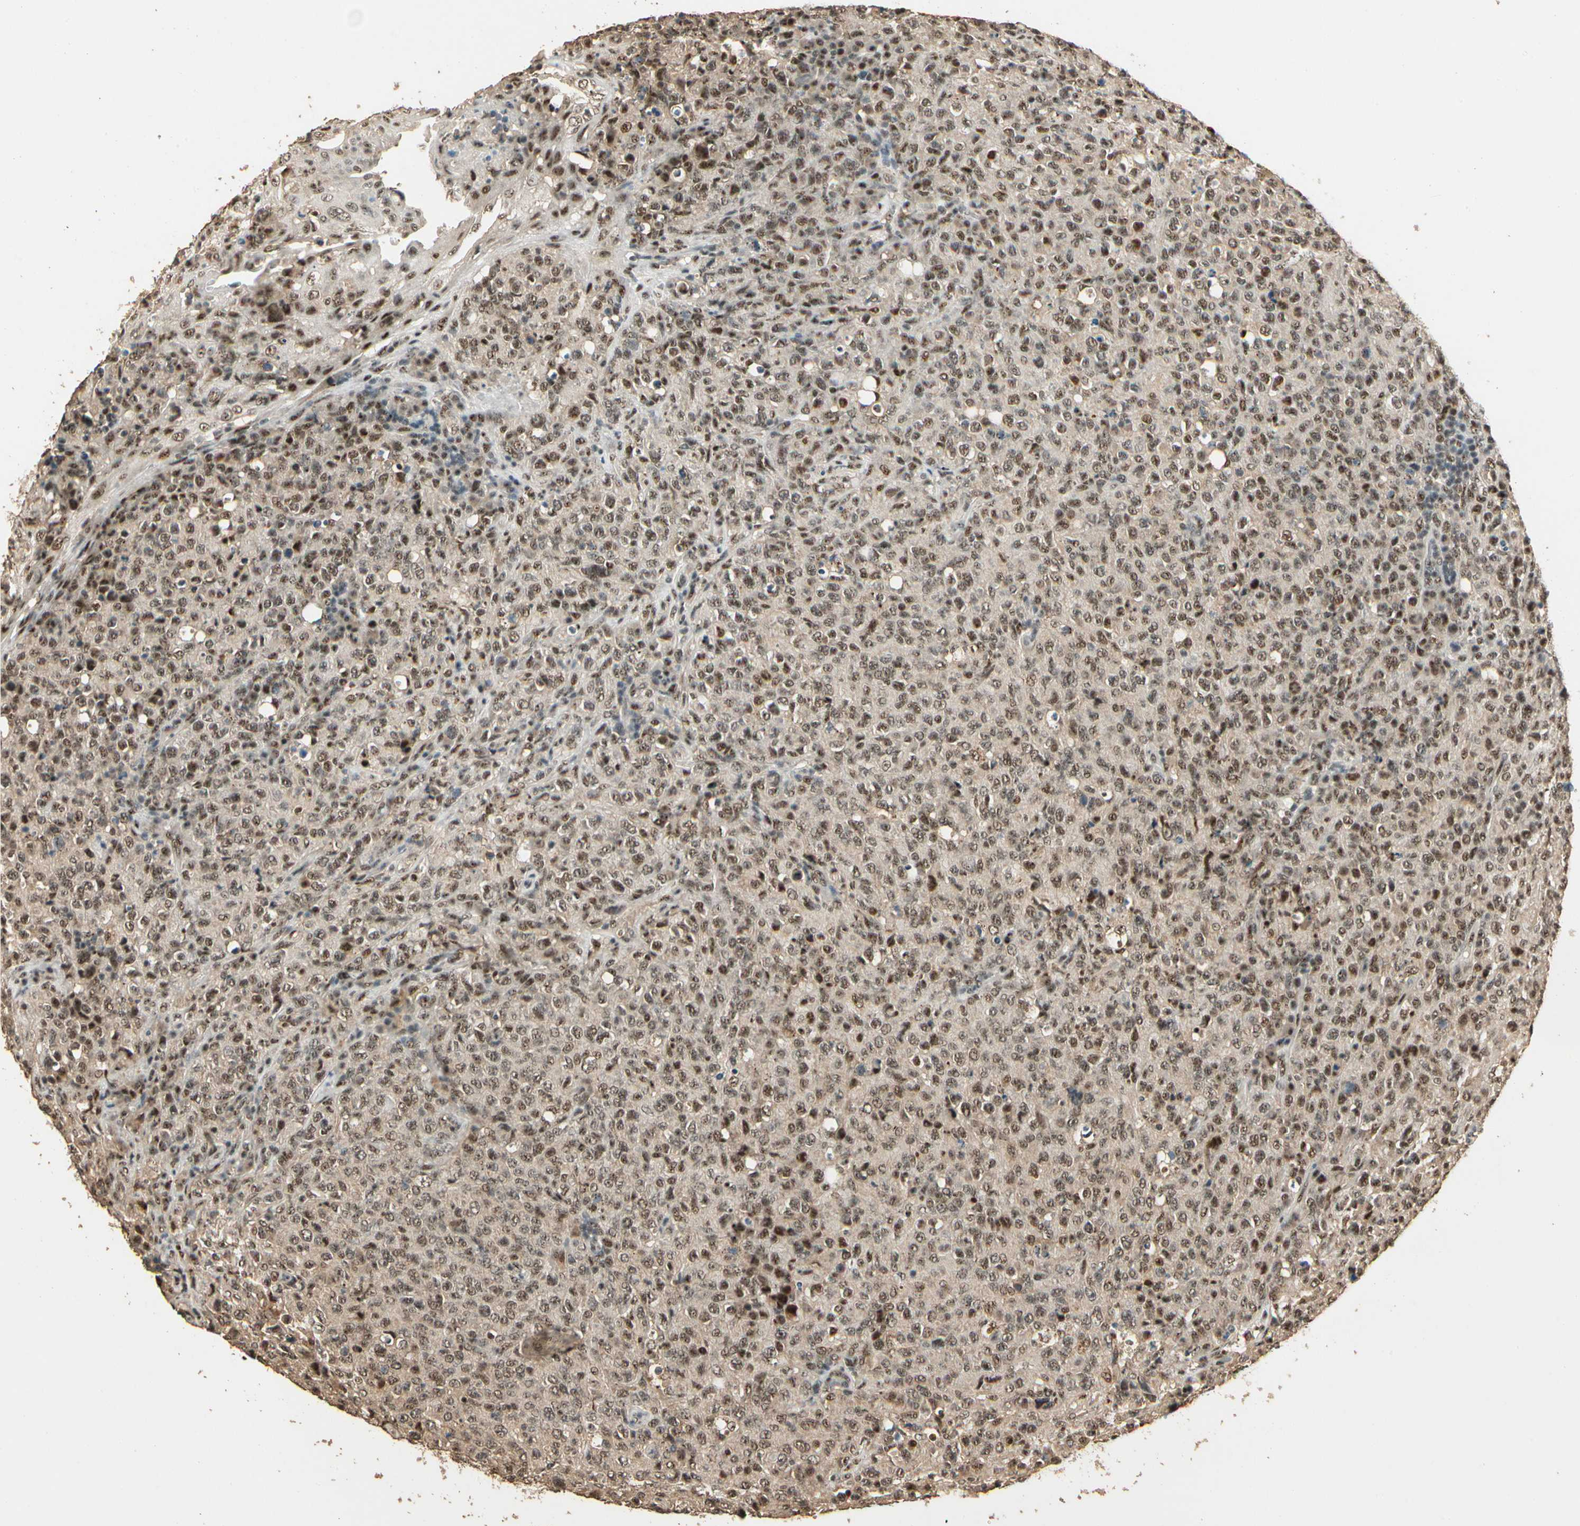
{"staining": {"intensity": "moderate", "quantity": ">75%", "location": "nuclear"}, "tissue": "lymphoma", "cell_type": "Tumor cells", "image_type": "cancer", "snomed": [{"axis": "morphology", "description": "Malignant lymphoma, non-Hodgkin's type, High grade"}, {"axis": "topography", "description": "Tonsil"}], "caption": "The histopathology image demonstrates immunohistochemical staining of malignant lymphoma, non-Hodgkin's type (high-grade). There is moderate nuclear staining is appreciated in about >75% of tumor cells.", "gene": "RBM25", "patient": {"sex": "female", "age": 36}}